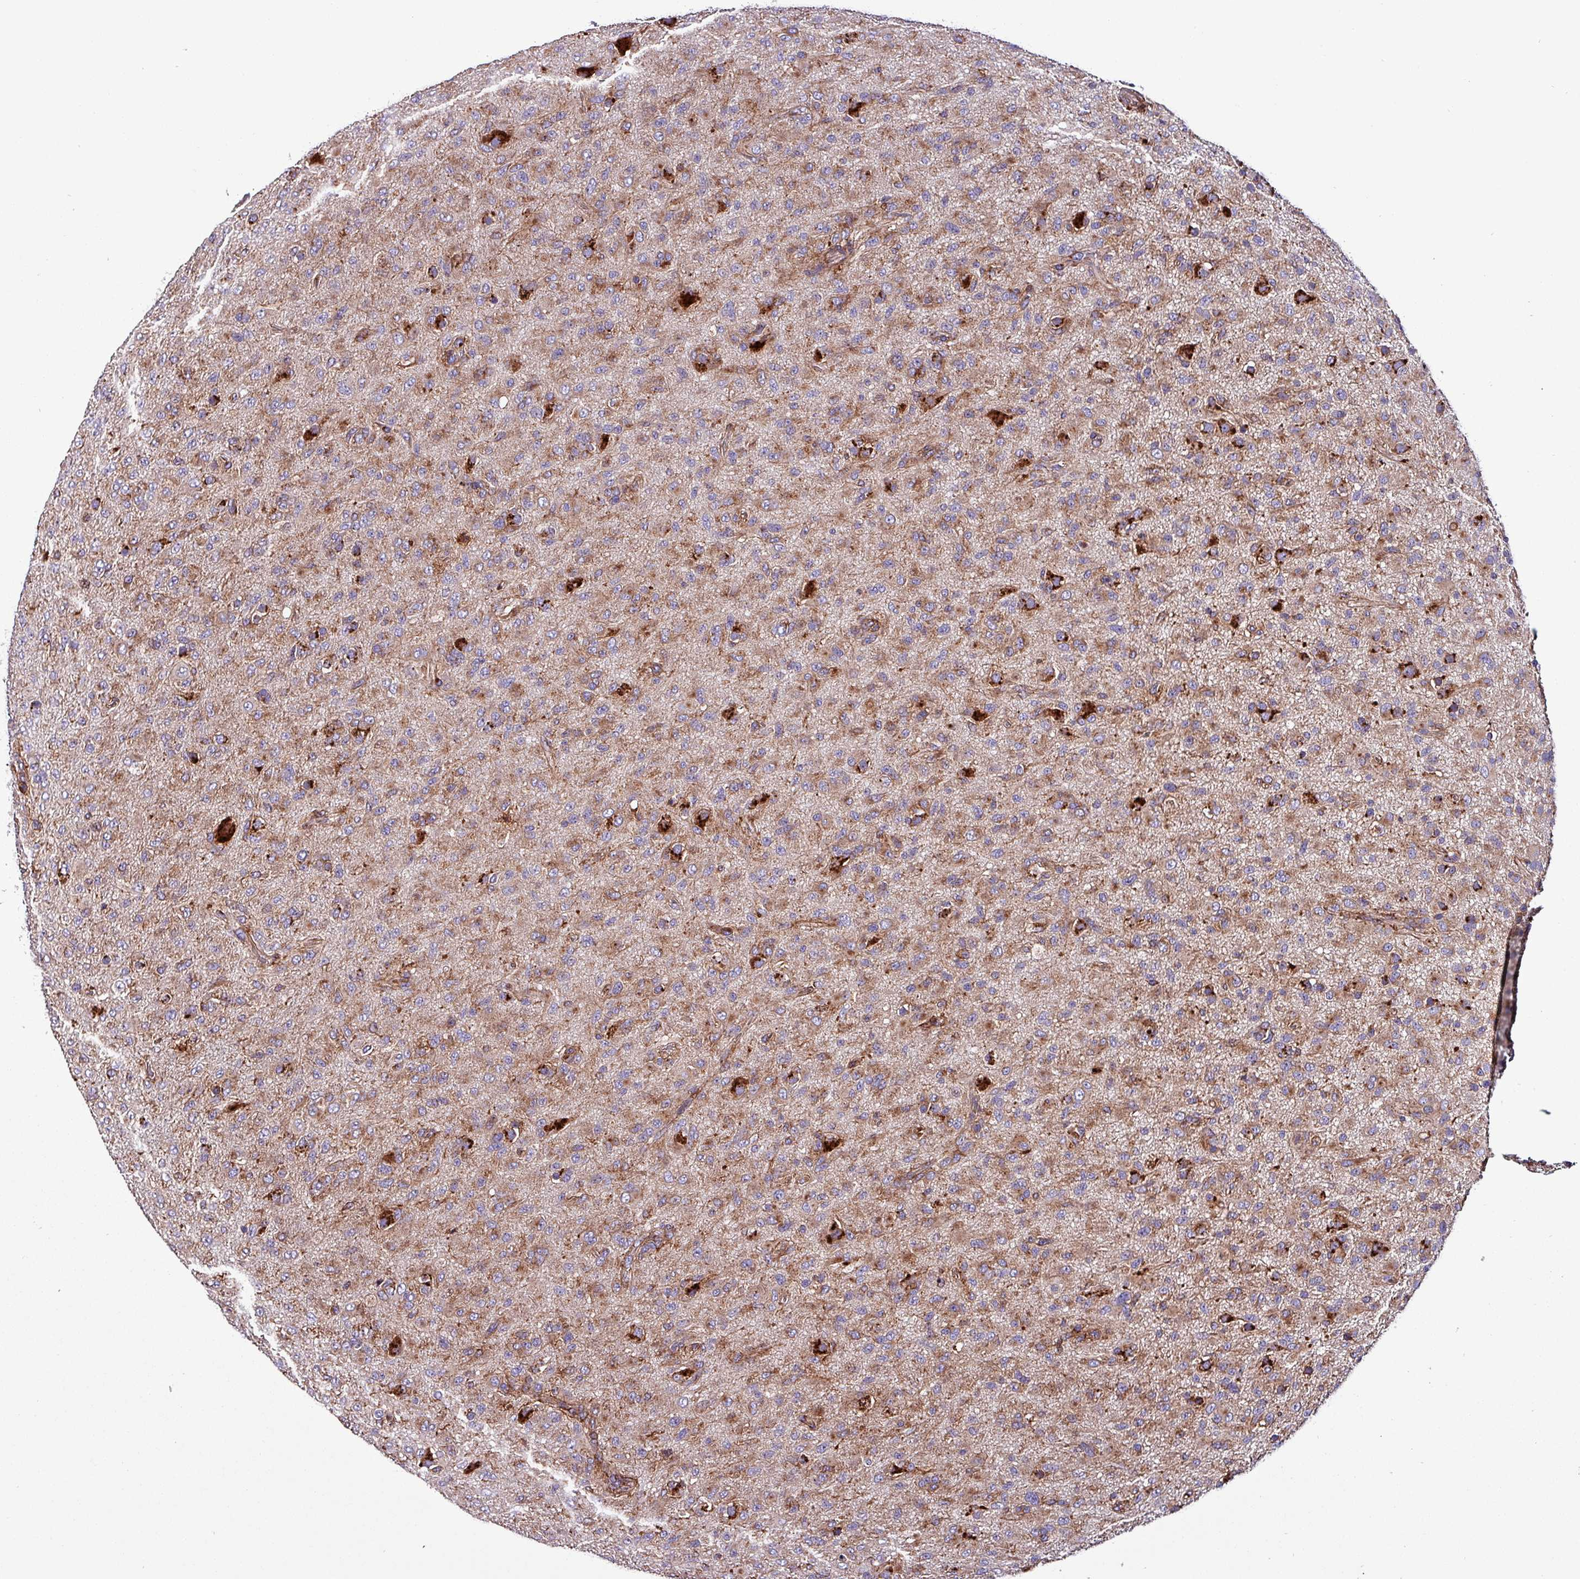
{"staining": {"intensity": "moderate", "quantity": ">75%", "location": "cytoplasmic/membranous"}, "tissue": "glioma", "cell_type": "Tumor cells", "image_type": "cancer", "snomed": [{"axis": "morphology", "description": "Glioma, malignant, Low grade"}, {"axis": "topography", "description": "Brain"}], "caption": "IHC image of low-grade glioma (malignant) stained for a protein (brown), which reveals medium levels of moderate cytoplasmic/membranous positivity in approximately >75% of tumor cells.", "gene": "VAMP4", "patient": {"sex": "male", "age": 65}}